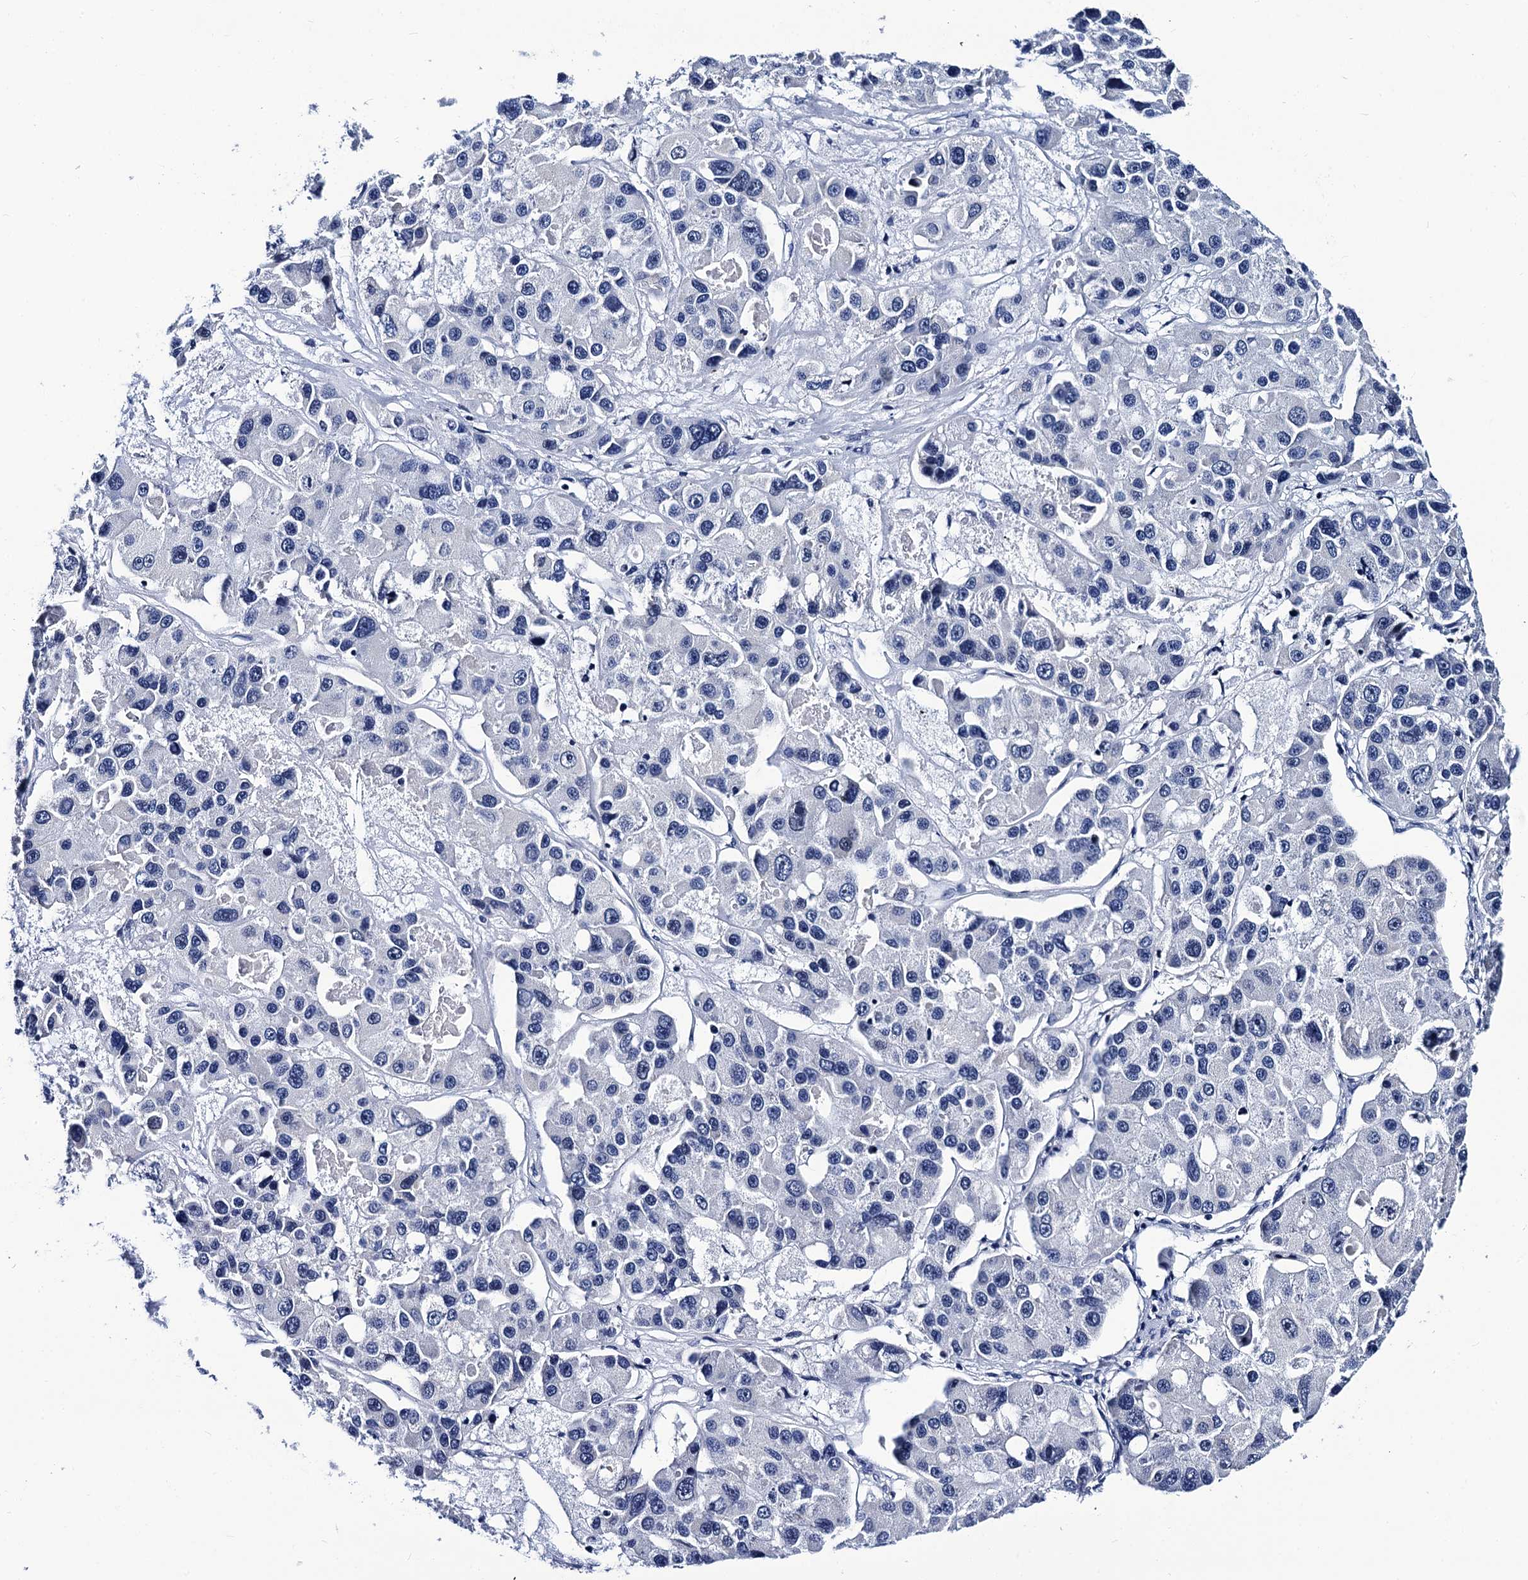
{"staining": {"intensity": "negative", "quantity": "none", "location": "none"}, "tissue": "lung cancer", "cell_type": "Tumor cells", "image_type": "cancer", "snomed": [{"axis": "morphology", "description": "Adenocarcinoma, NOS"}, {"axis": "topography", "description": "Lung"}], "caption": "A micrograph of human adenocarcinoma (lung) is negative for staining in tumor cells.", "gene": "LRRC30", "patient": {"sex": "female", "age": 54}}